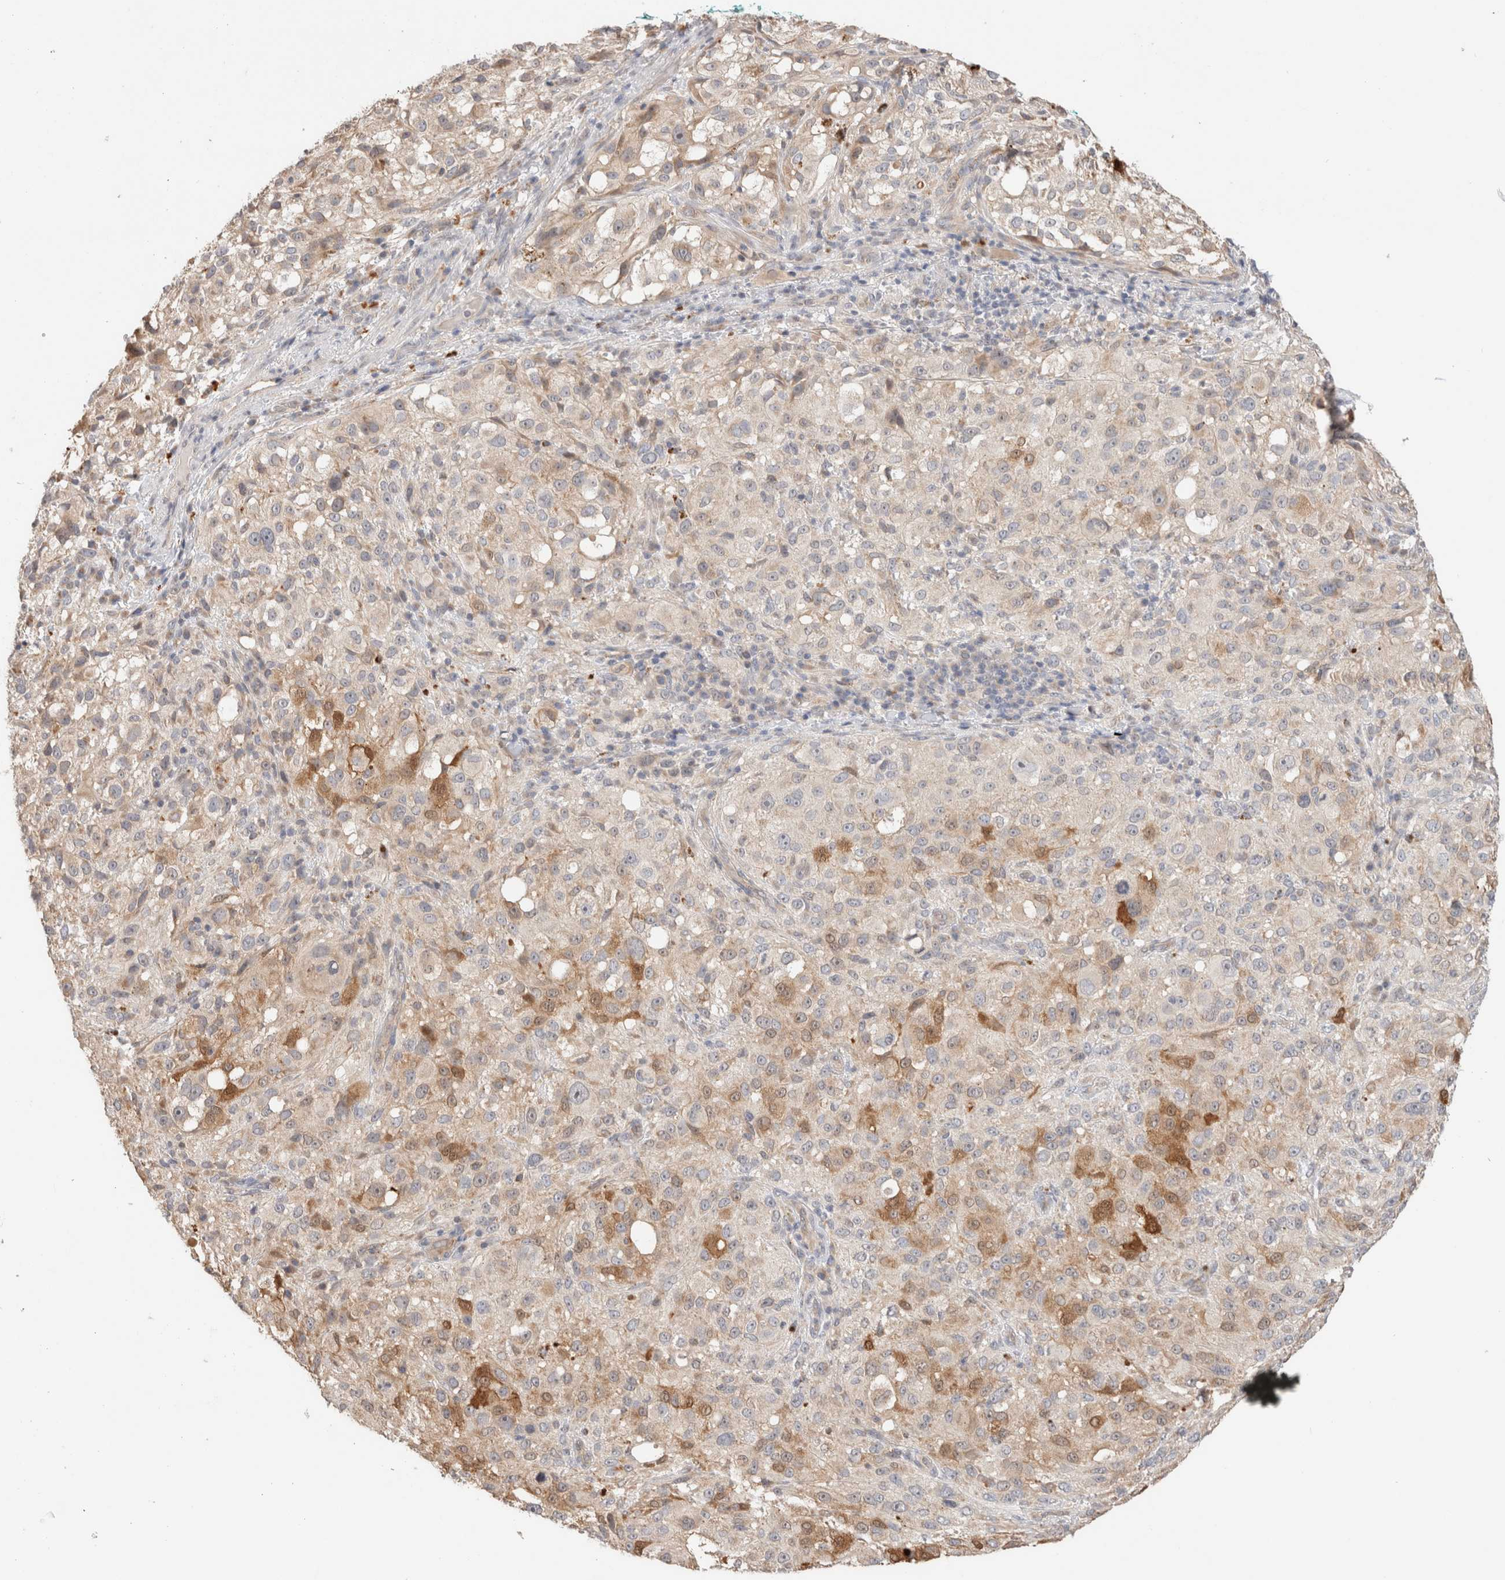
{"staining": {"intensity": "moderate", "quantity": "<25%", "location": "cytoplasmic/membranous"}, "tissue": "melanoma", "cell_type": "Tumor cells", "image_type": "cancer", "snomed": [{"axis": "morphology", "description": "Necrosis, NOS"}, {"axis": "morphology", "description": "Malignant melanoma, NOS"}, {"axis": "topography", "description": "Skin"}], "caption": "IHC (DAB (3,3'-diaminobenzidine)) staining of melanoma demonstrates moderate cytoplasmic/membranous protein positivity in approximately <25% of tumor cells.", "gene": "CA13", "patient": {"sex": "female", "age": 87}}